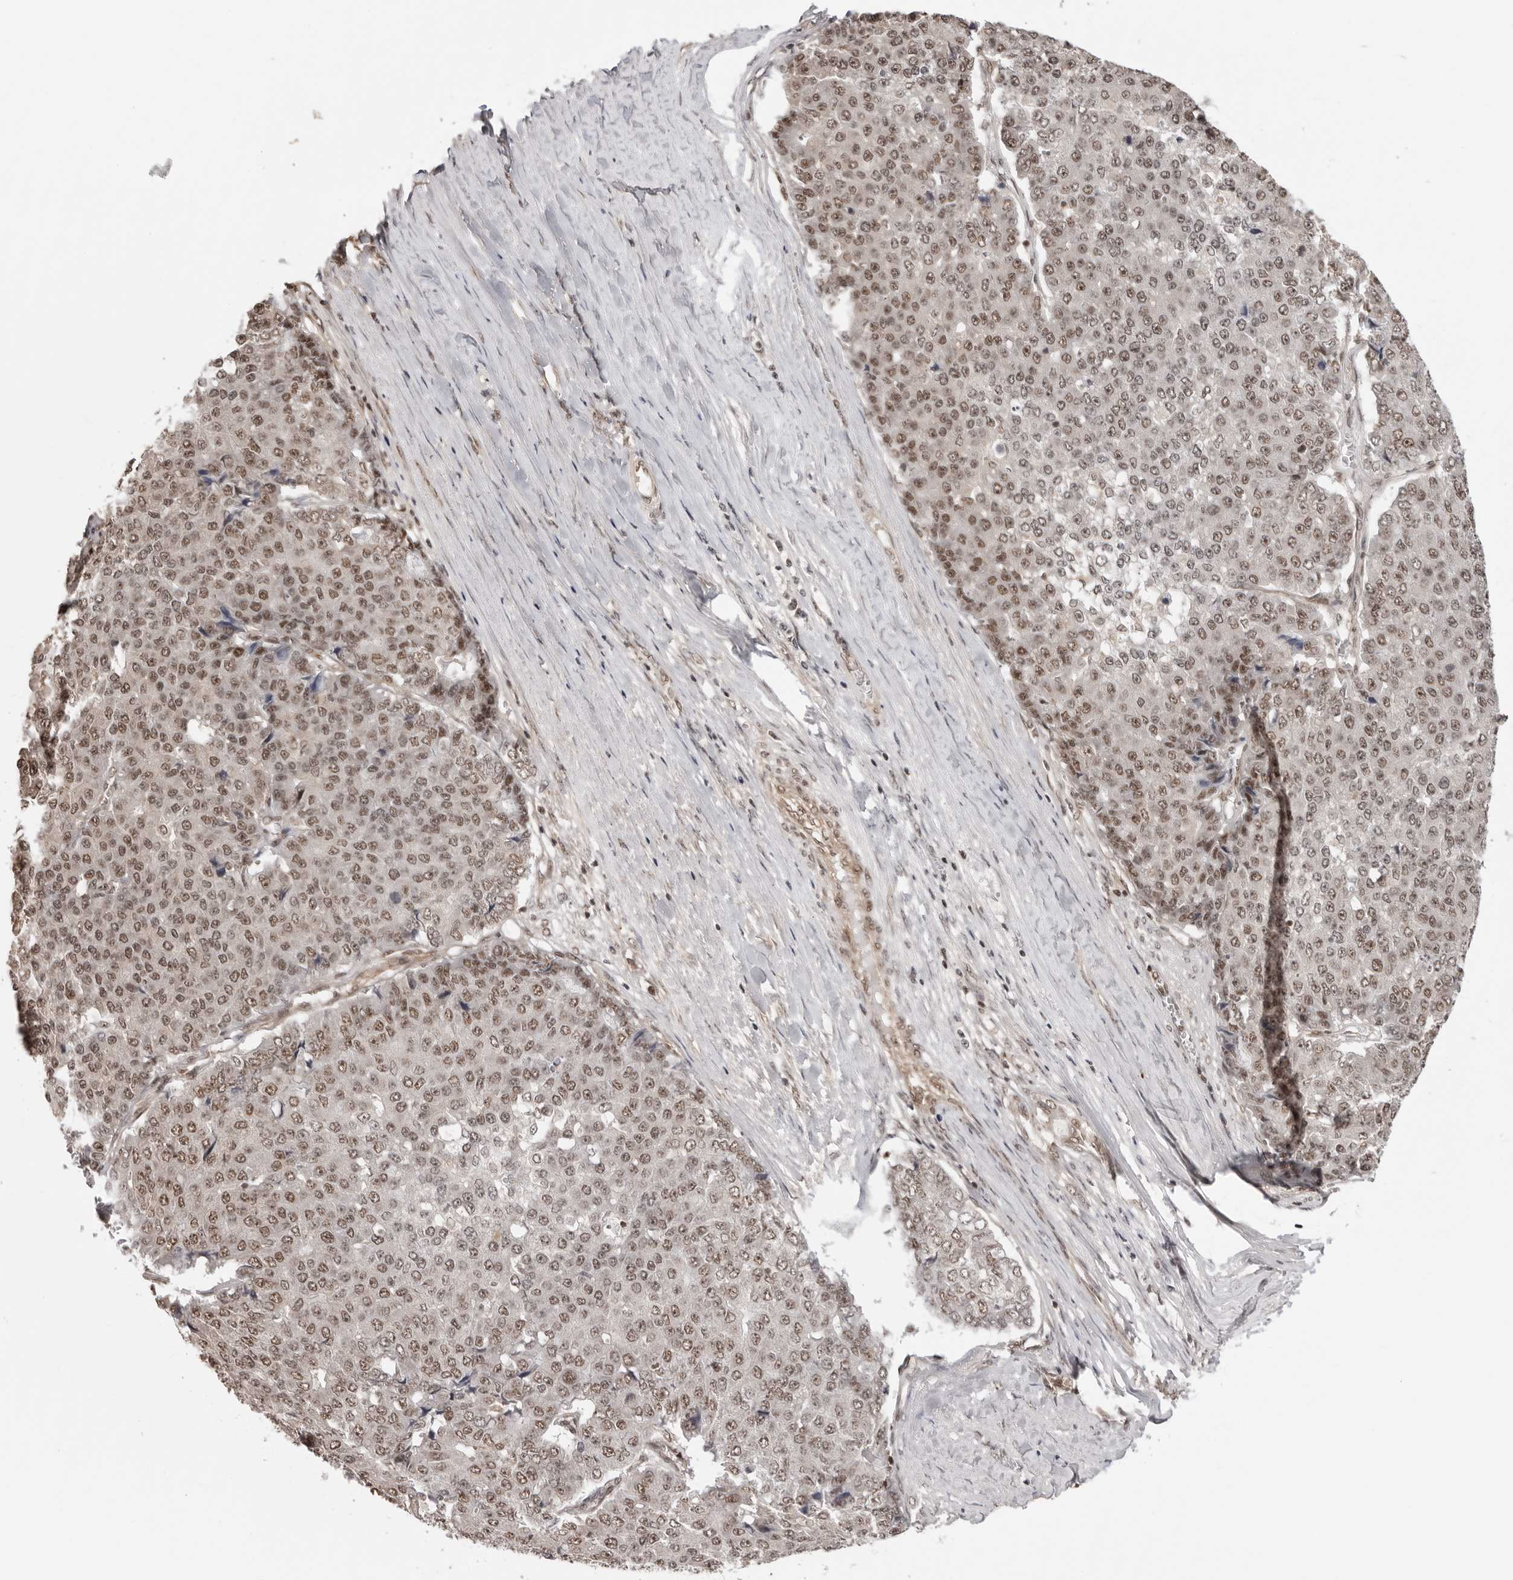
{"staining": {"intensity": "weak", "quantity": ">75%", "location": "nuclear"}, "tissue": "pancreatic cancer", "cell_type": "Tumor cells", "image_type": "cancer", "snomed": [{"axis": "morphology", "description": "Adenocarcinoma, NOS"}, {"axis": "topography", "description": "Pancreas"}], "caption": "An image of pancreatic adenocarcinoma stained for a protein exhibits weak nuclear brown staining in tumor cells. The protein of interest is shown in brown color, while the nuclei are stained blue.", "gene": "SDE2", "patient": {"sex": "male", "age": 50}}